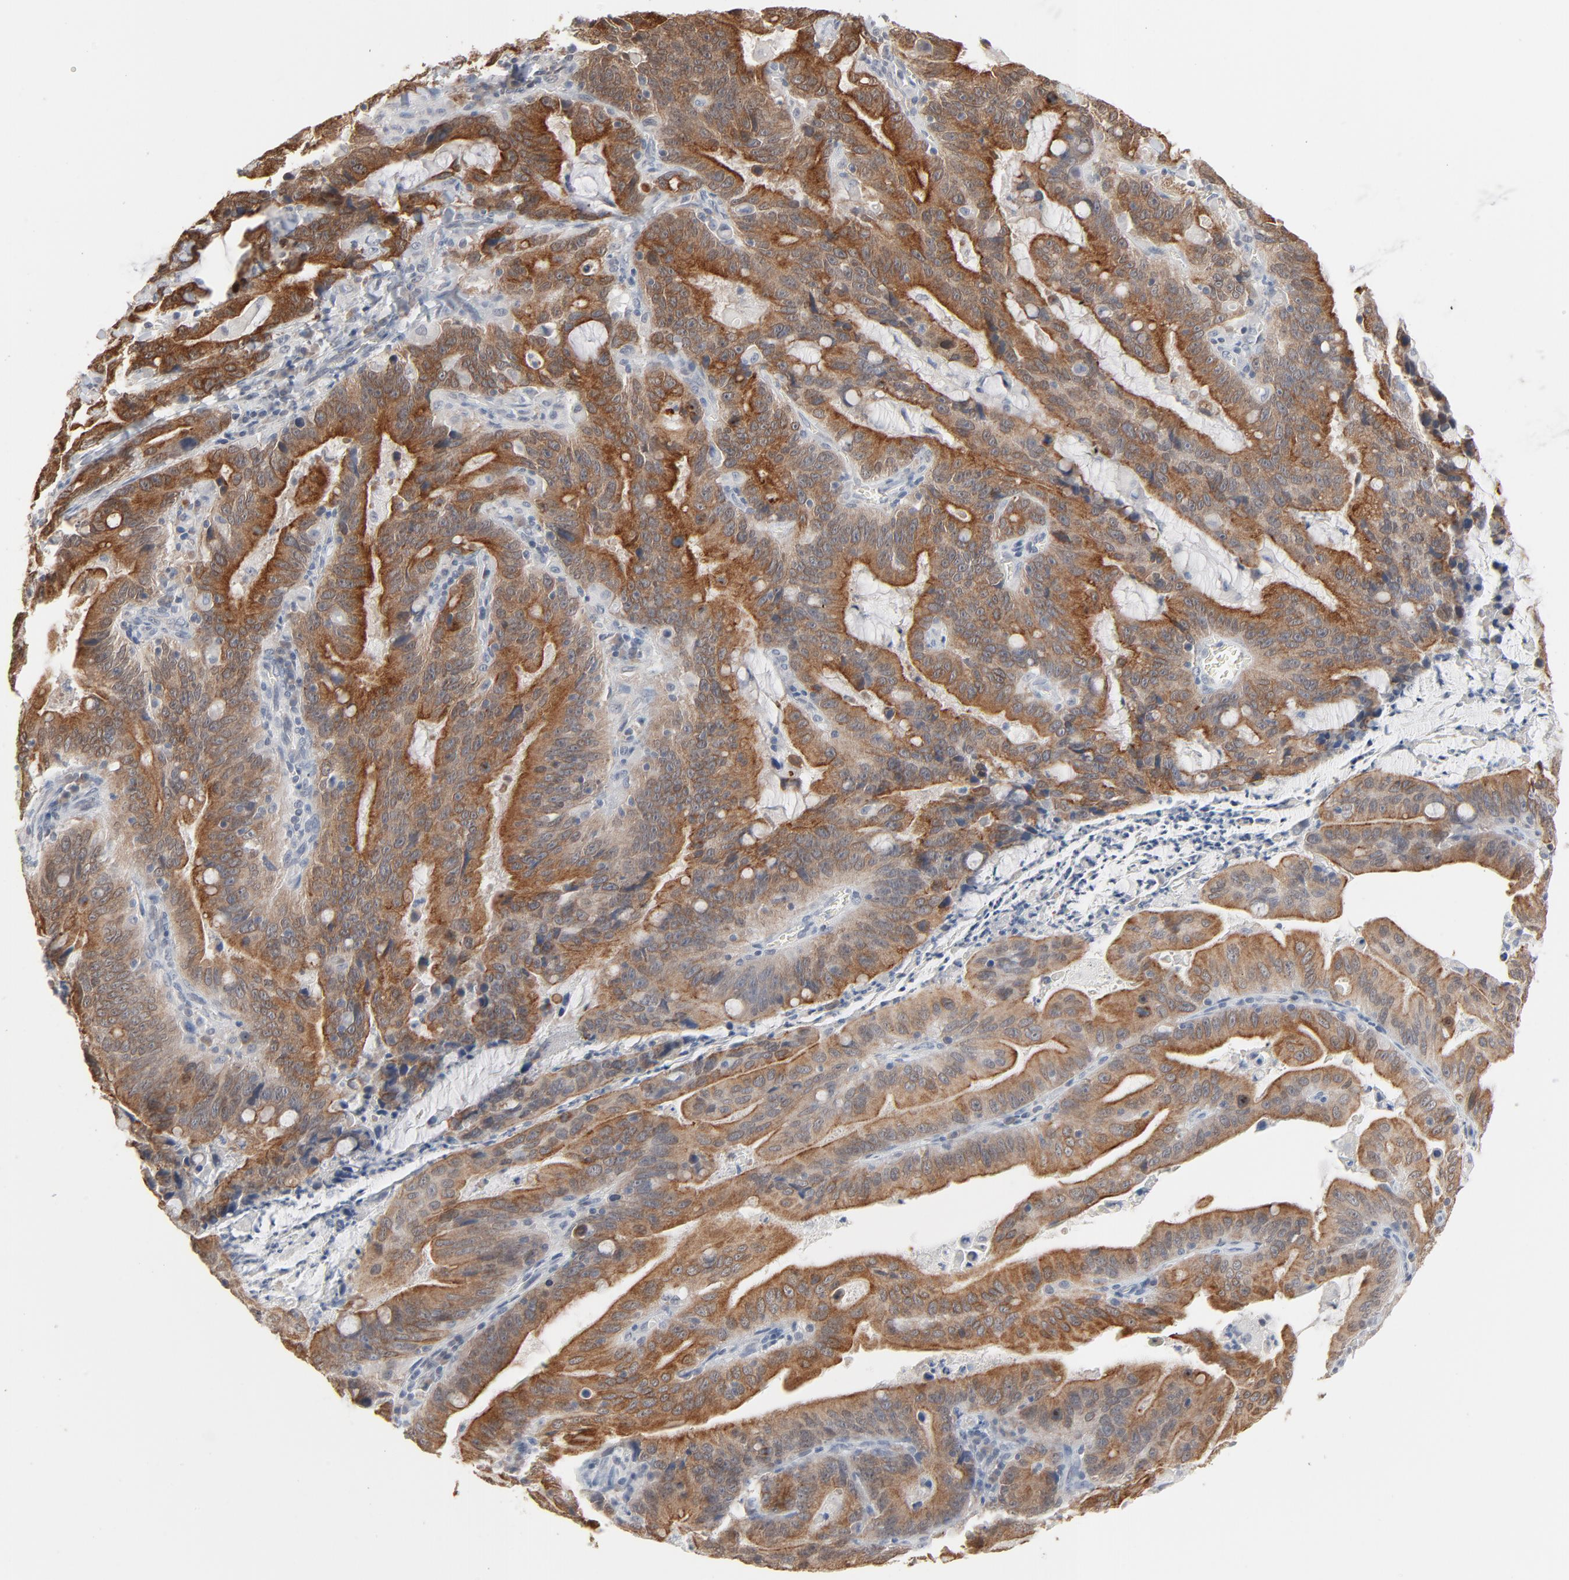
{"staining": {"intensity": "strong", "quantity": ">75%", "location": "cytoplasmic/membranous"}, "tissue": "stomach cancer", "cell_type": "Tumor cells", "image_type": "cancer", "snomed": [{"axis": "morphology", "description": "Adenocarcinoma, NOS"}, {"axis": "topography", "description": "Stomach, upper"}], "caption": "Protein staining of stomach cancer tissue displays strong cytoplasmic/membranous expression in about >75% of tumor cells.", "gene": "ITPR3", "patient": {"sex": "male", "age": 63}}